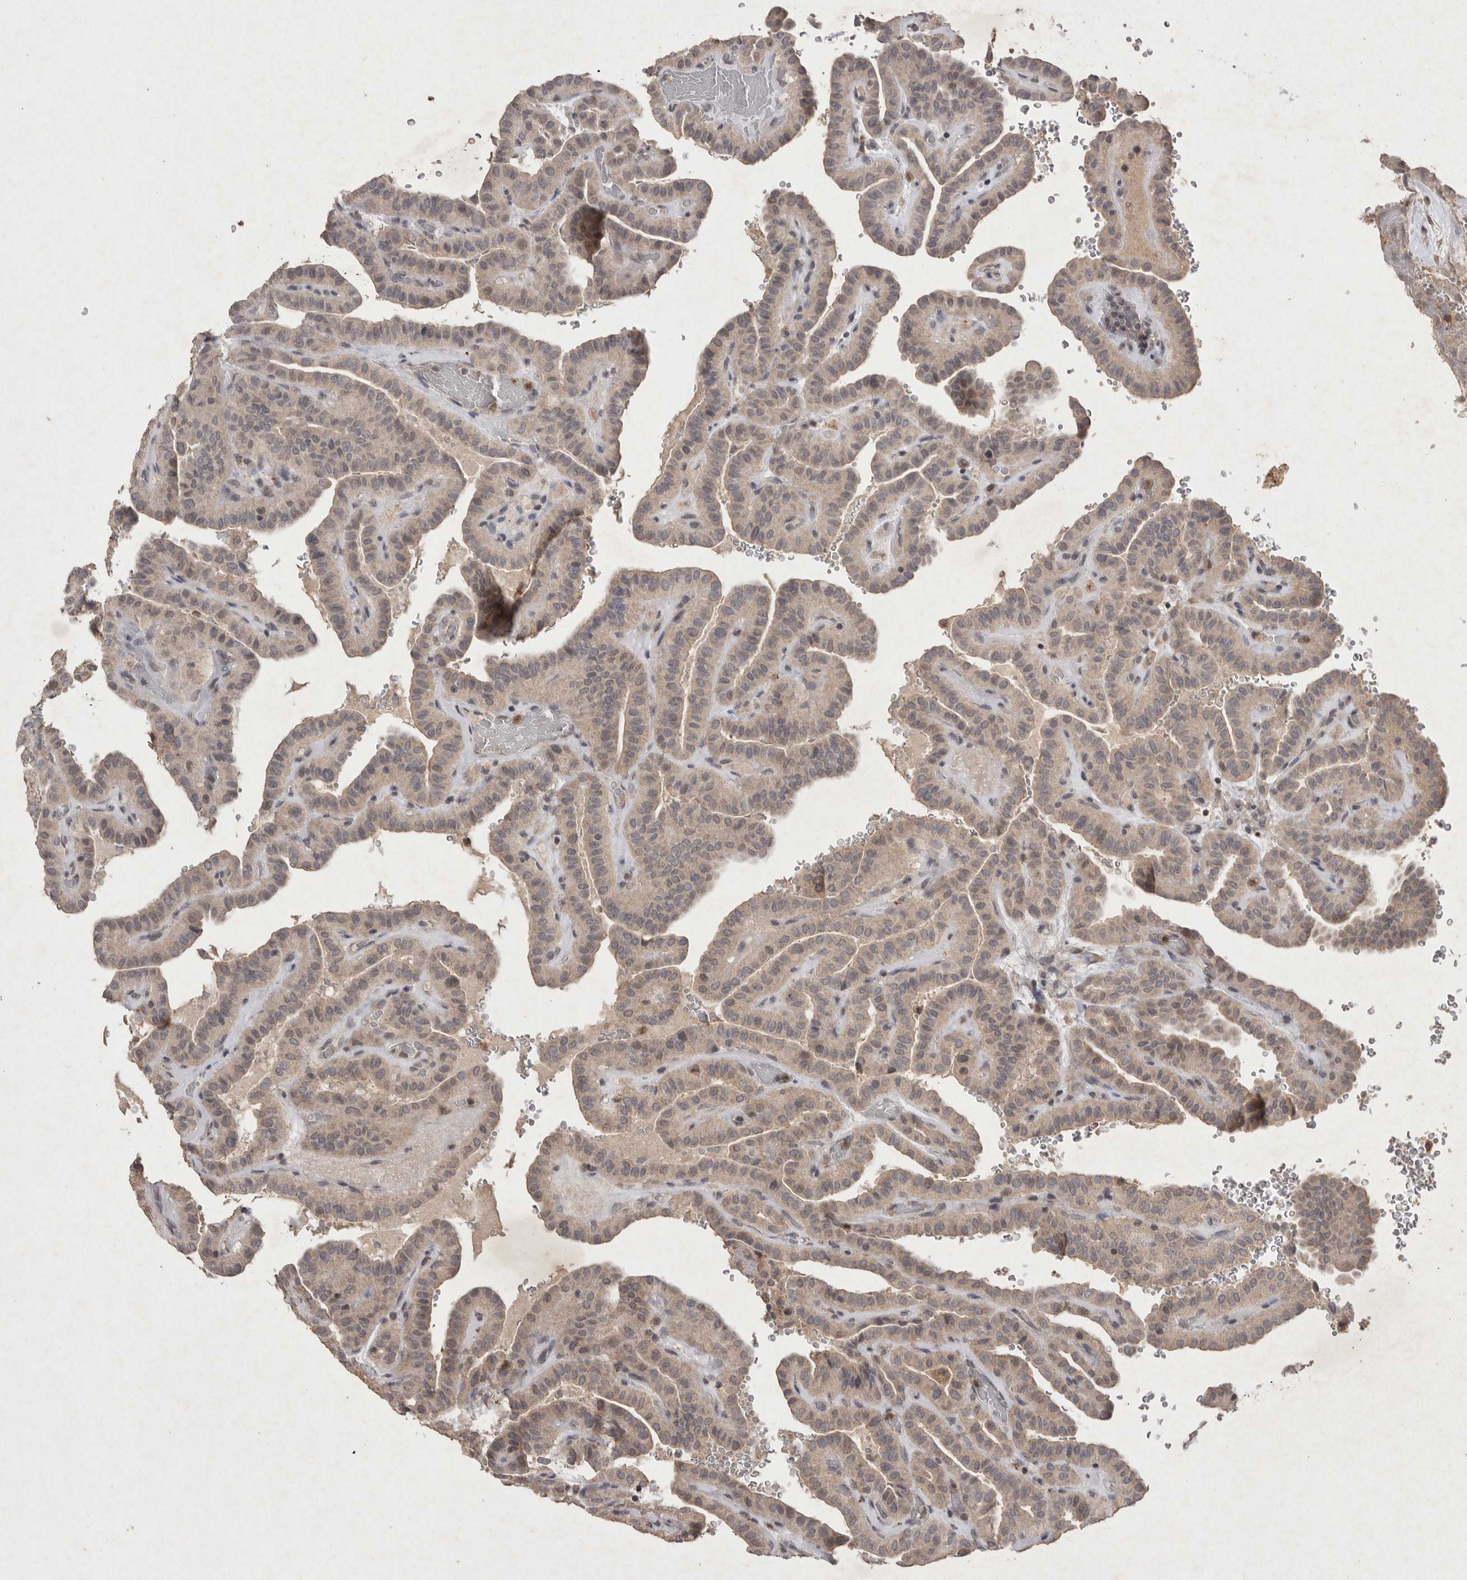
{"staining": {"intensity": "weak", "quantity": ">75%", "location": "cytoplasmic/membranous"}, "tissue": "thyroid cancer", "cell_type": "Tumor cells", "image_type": "cancer", "snomed": [{"axis": "morphology", "description": "Papillary adenocarcinoma, NOS"}, {"axis": "topography", "description": "Thyroid gland"}], "caption": "Human papillary adenocarcinoma (thyroid) stained with a brown dye exhibits weak cytoplasmic/membranous positive positivity in about >75% of tumor cells.", "gene": "APLNR", "patient": {"sex": "male", "age": 77}}